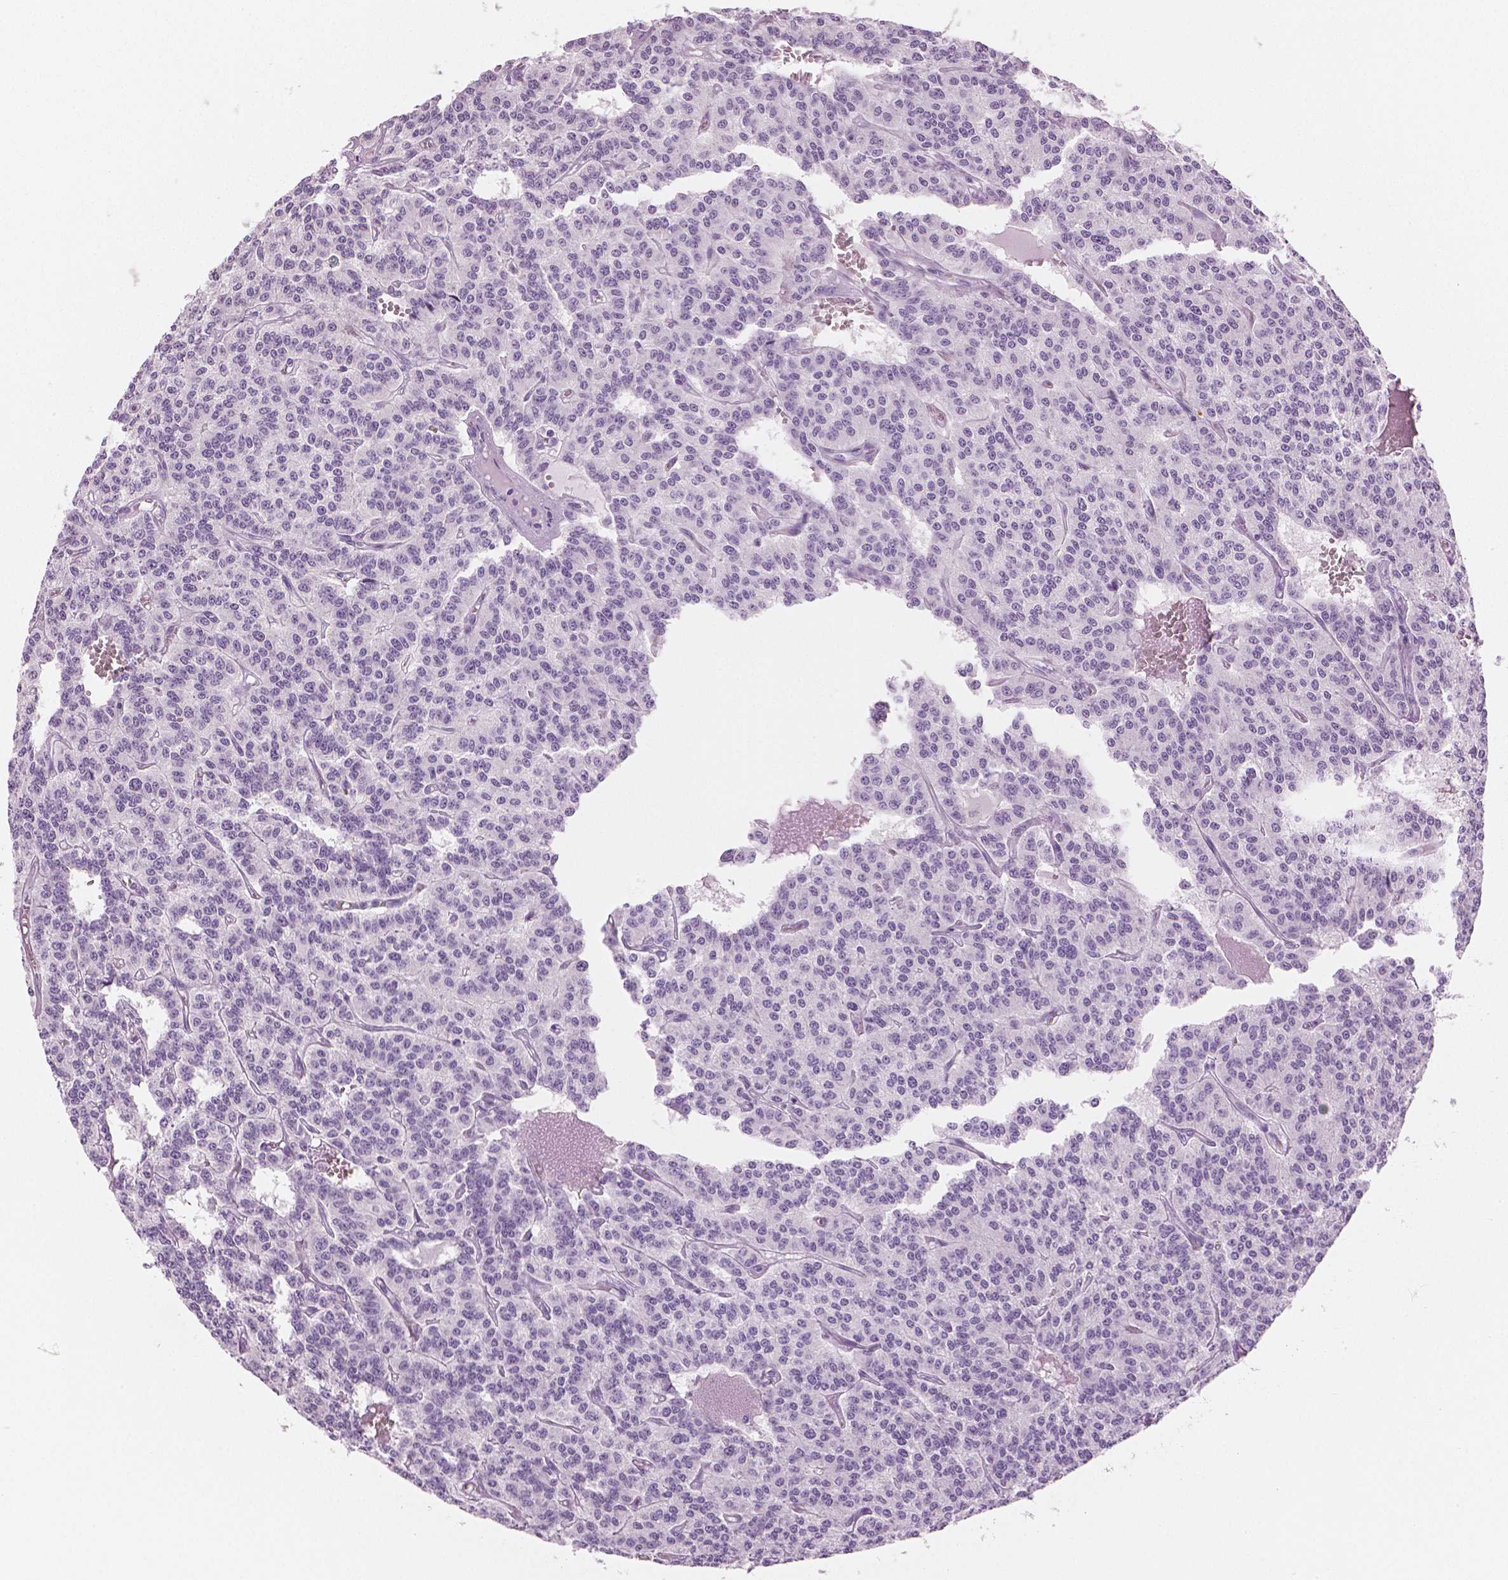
{"staining": {"intensity": "negative", "quantity": "none", "location": "none"}, "tissue": "carcinoid", "cell_type": "Tumor cells", "image_type": "cancer", "snomed": [{"axis": "morphology", "description": "Carcinoid, malignant, NOS"}, {"axis": "topography", "description": "Lung"}], "caption": "Histopathology image shows no significant protein positivity in tumor cells of carcinoid. (DAB (3,3'-diaminobenzidine) immunohistochemistry visualized using brightfield microscopy, high magnification).", "gene": "PLIN4", "patient": {"sex": "female", "age": 71}}